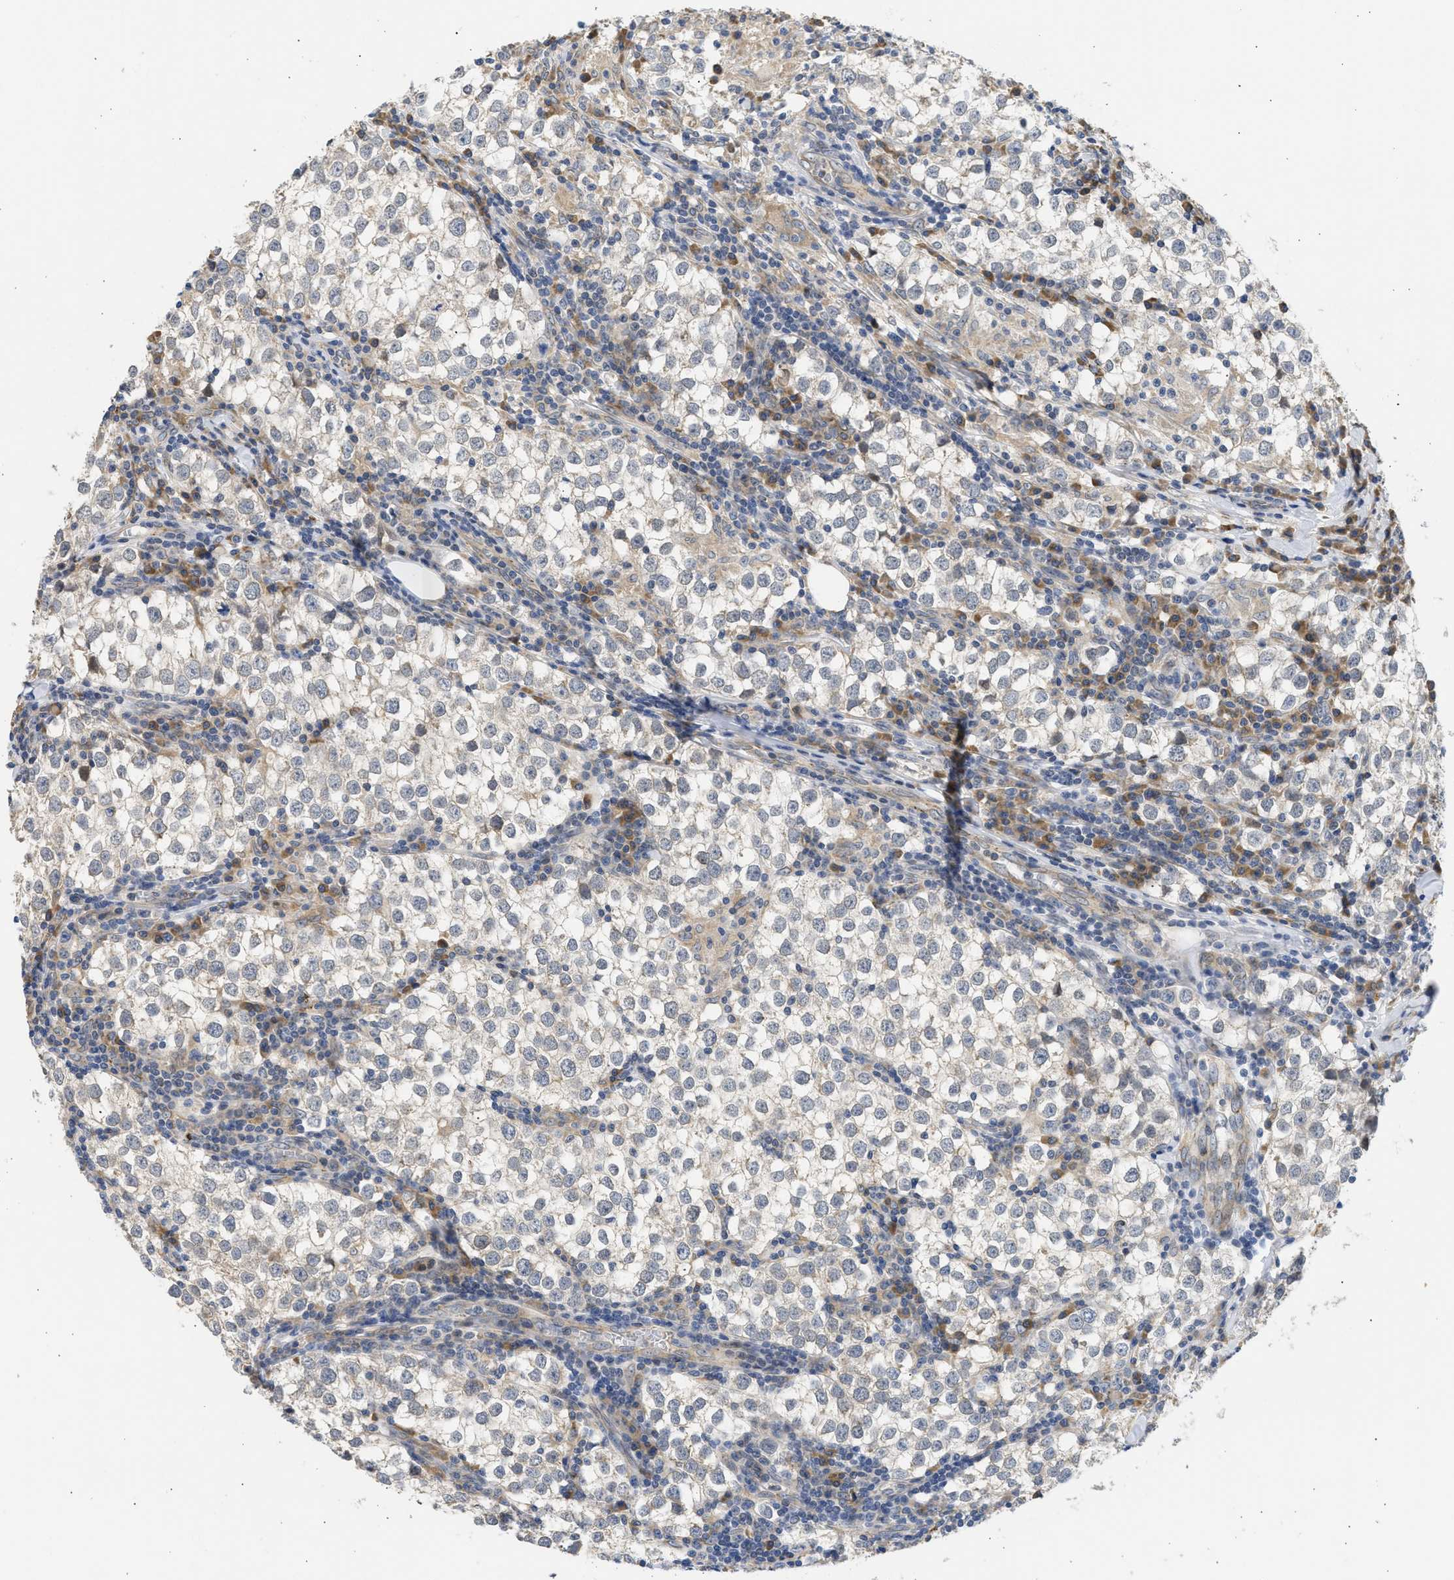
{"staining": {"intensity": "weak", "quantity": "<25%", "location": "cytoplasmic/membranous"}, "tissue": "testis cancer", "cell_type": "Tumor cells", "image_type": "cancer", "snomed": [{"axis": "morphology", "description": "Seminoma, NOS"}, {"axis": "morphology", "description": "Carcinoma, Embryonal, NOS"}, {"axis": "topography", "description": "Testis"}], "caption": "DAB (3,3'-diaminobenzidine) immunohistochemical staining of testis cancer (embryonal carcinoma) demonstrates no significant expression in tumor cells. (DAB (3,3'-diaminobenzidine) immunohistochemistry visualized using brightfield microscopy, high magnification).", "gene": "TMED1", "patient": {"sex": "male", "age": 36}}